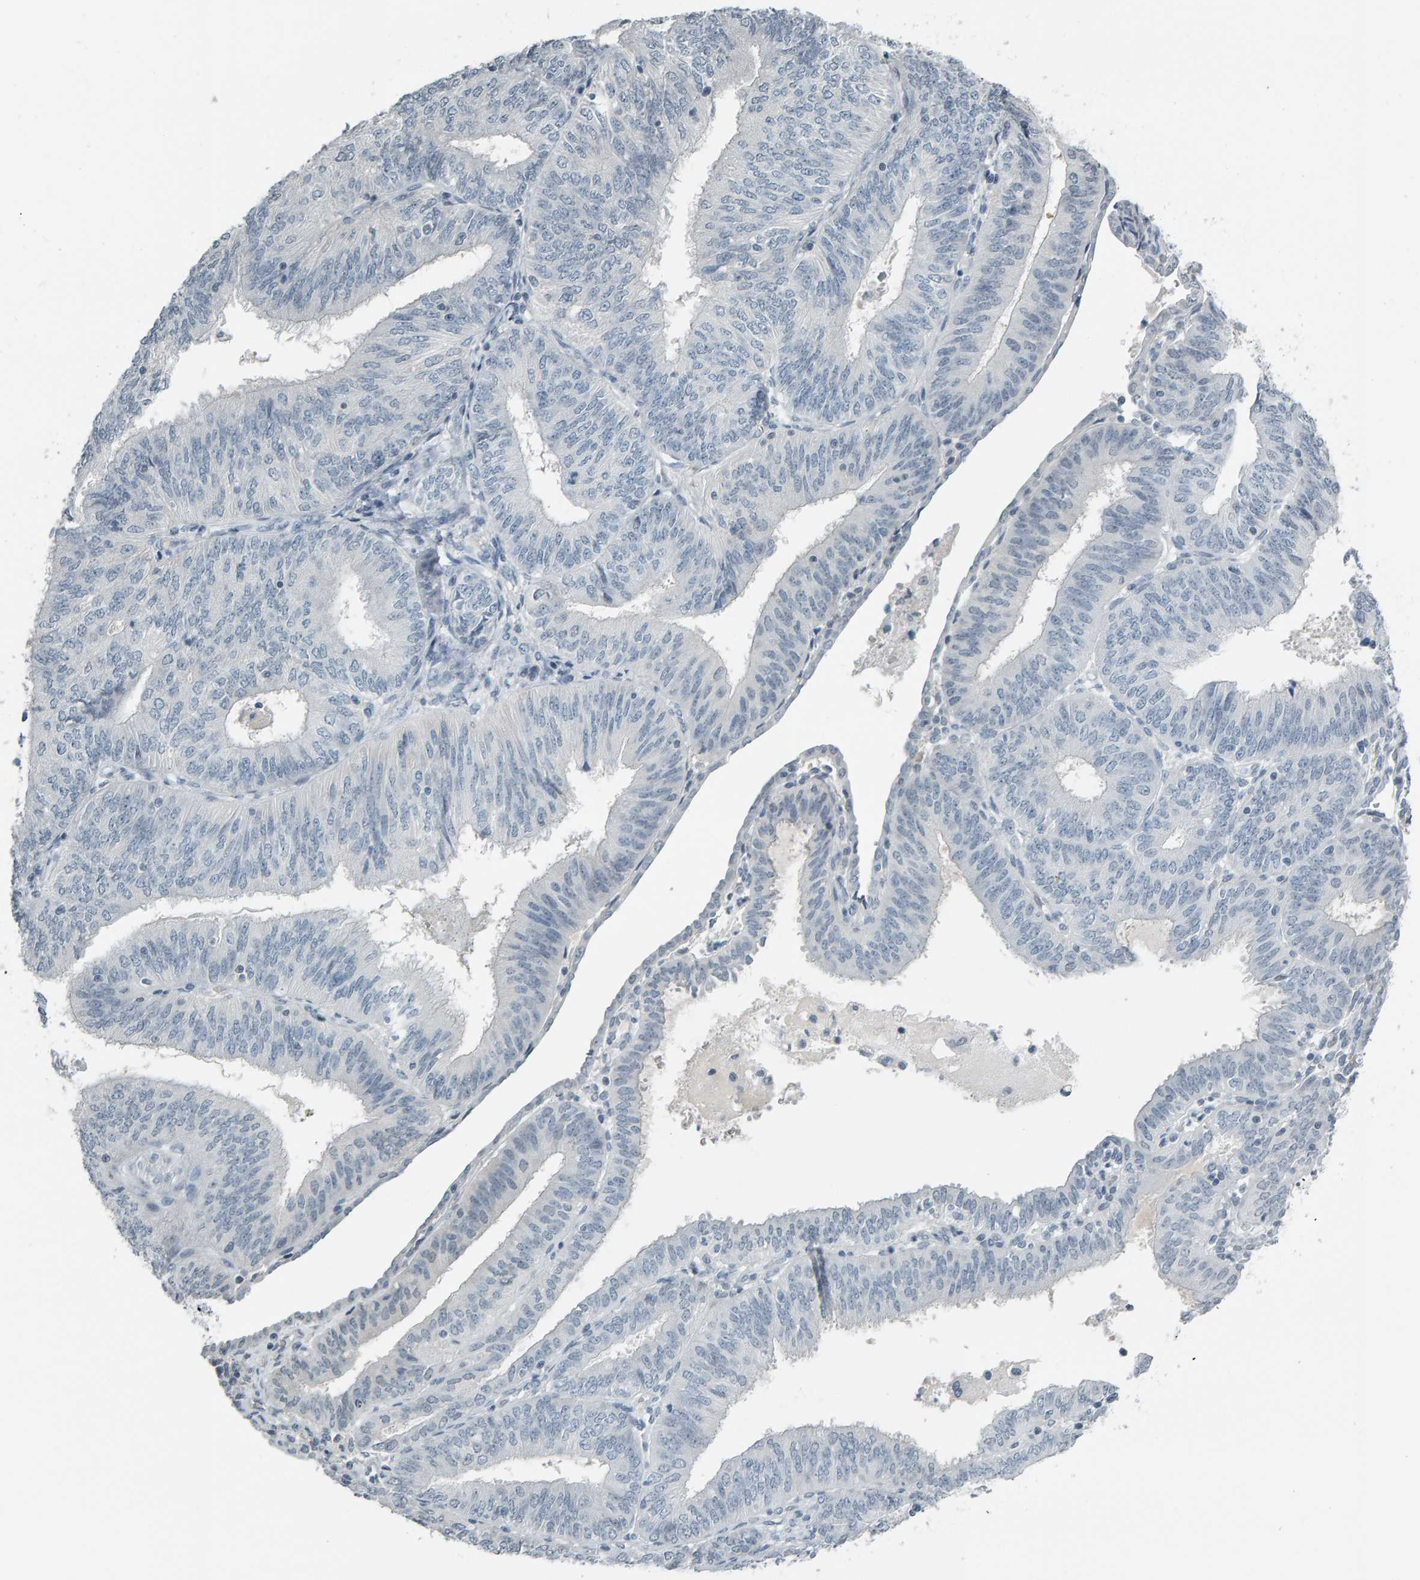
{"staining": {"intensity": "negative", "quantity": "none", "location": "none"}, "tissue": "endometrial cancer", "cell_type": "Tumor cells", "image_type": "cancer", "snomed": [{"axis": "morphology", "description": "Adenocarcinoma, NOS"}, {"axis": "topography", "description": "Endometrium"}], "caption": "Immunohistochemistry (IHC) photomicrograph of human endometrial cancer stained for a protein (brown), which demonstrates no positivity in tumor cells.", "gene": "PYY", "patient": {"sex": "female", "age": 58}}